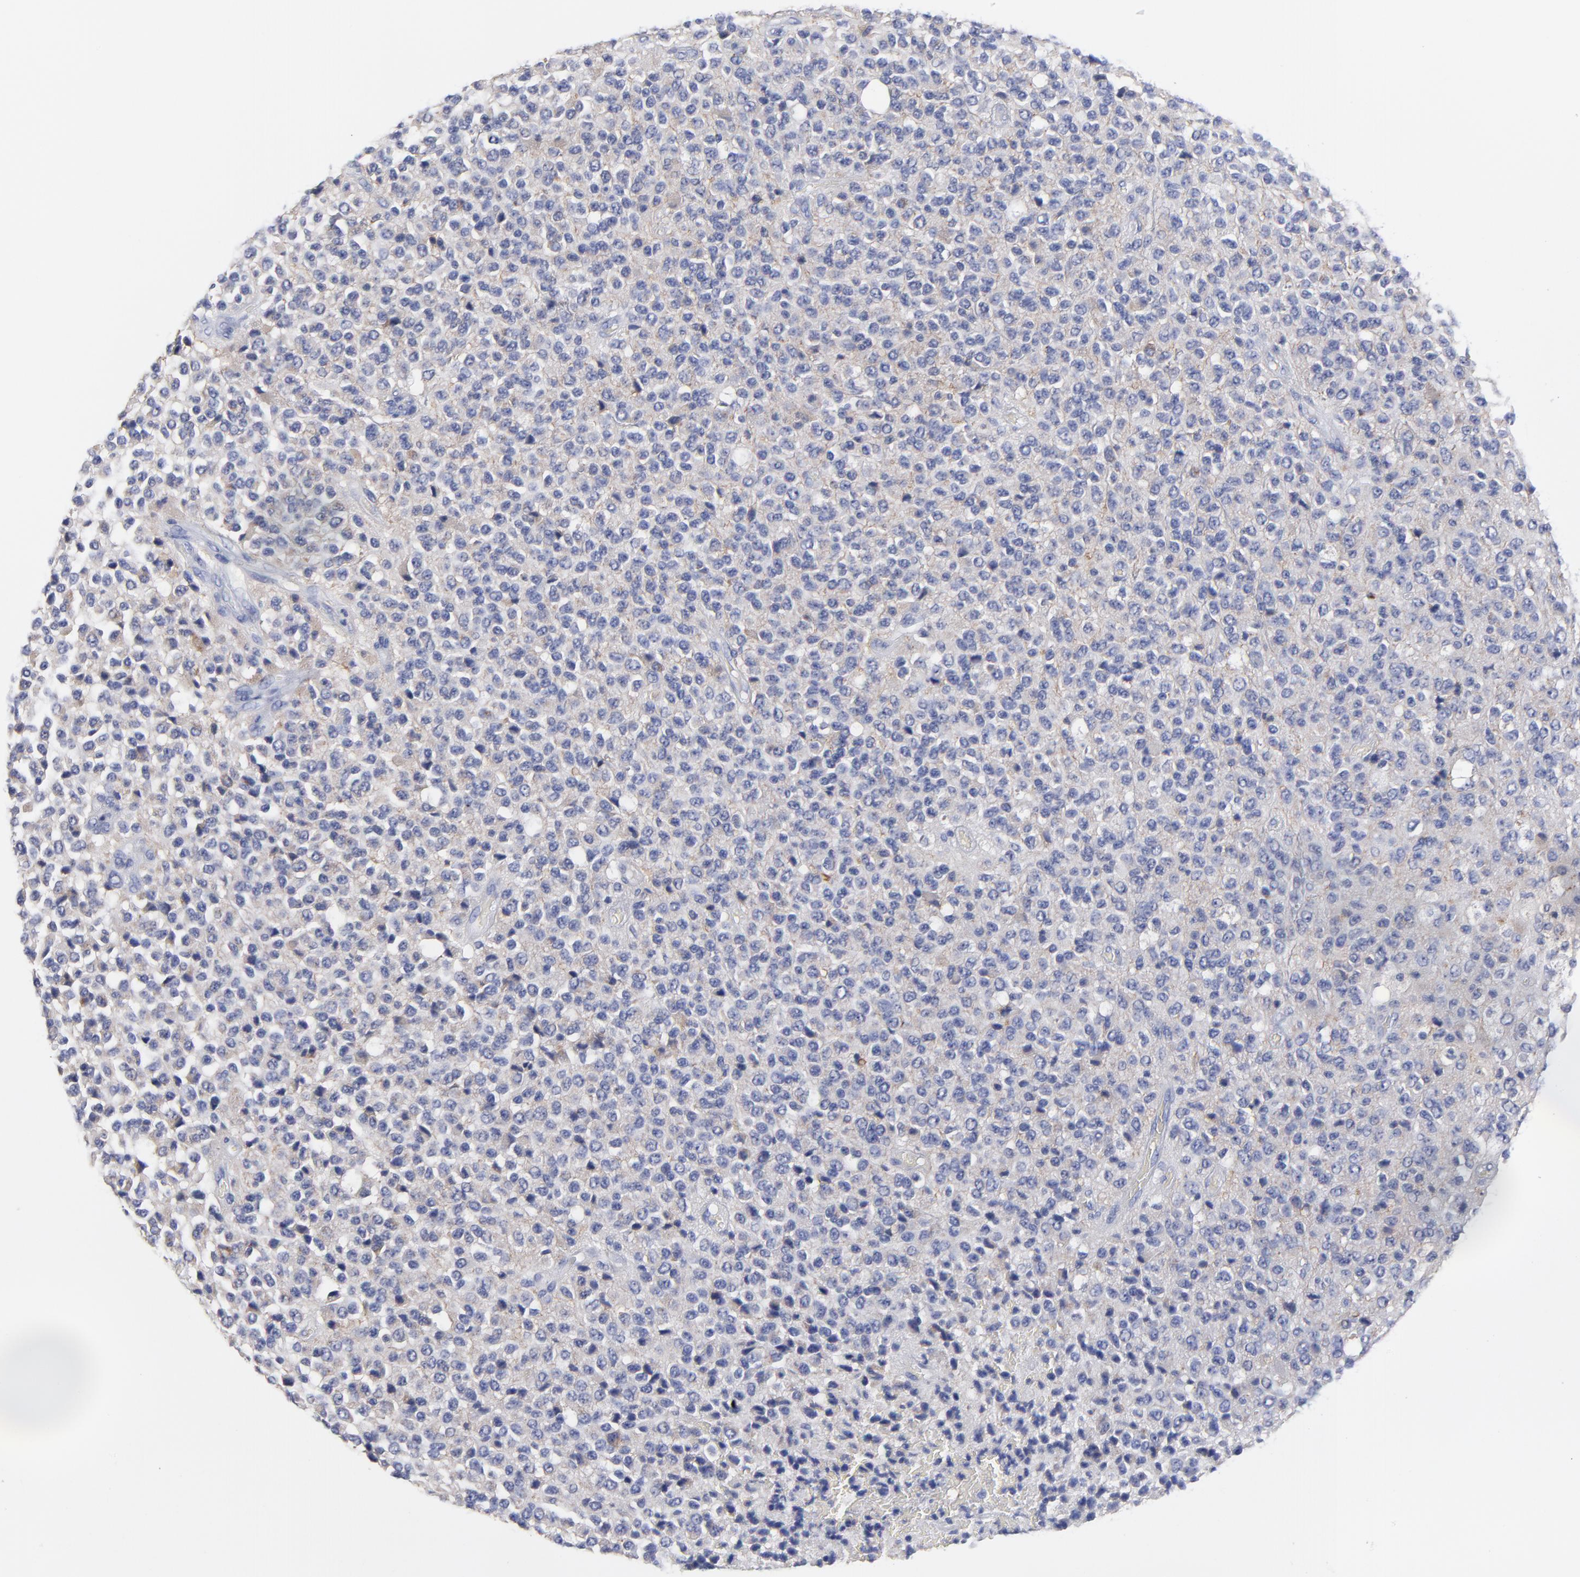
{"staining": {"intensity": "weak", "quantity": "<25%", "location": "cytoplasmic/membranous"}, "tissue": "glioma", "cell_type": "Tumor cells", "image_type": "cancer", "snomed": [{"axis": "morphology", "description": "Glioma, malignant, High grade"}, {"axis": "topography", "description": "pancreas cauda"}], "caption": "Human glioma stained for a protein using immunohistochemistry shows no staining in tumor cells.", "gene": "DUSP9", "patient": {"sex": "male", "age": 60}}